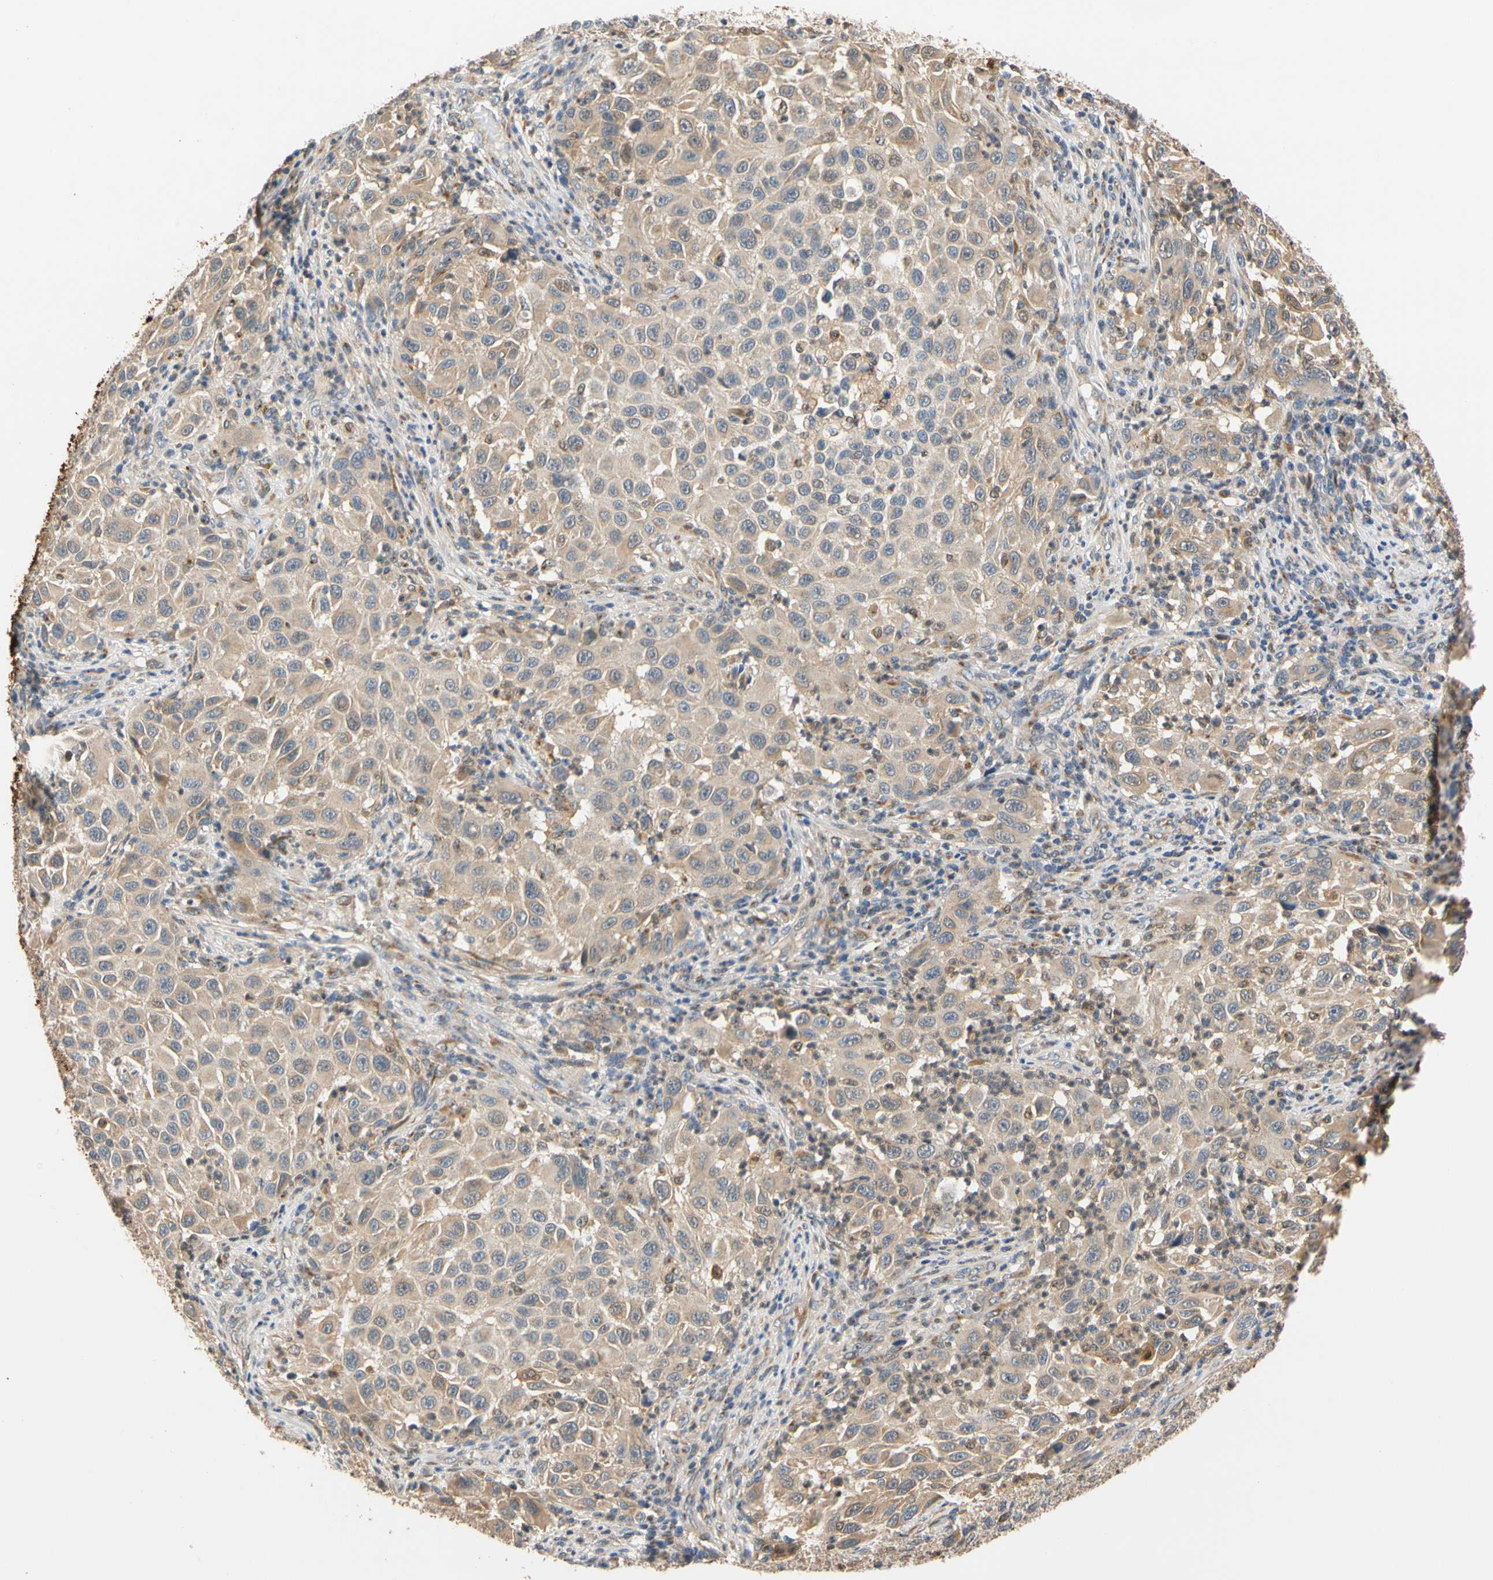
{"staining": {"intensity": "weak", "quantity": "25%-75%", "location": "cytoplasmic/membranous"}, "tissue": "melanoma", "cell_type": "Tumor cells", "image_type": "cancer", "snomed": [{"axis": "morphology", "description": "Malignant melanoma, Metastatic site"}, {"axis": "topography", "description": "Lymph node"}], "caption": "This micrograph demonstrates melanoma stained with immunohistochemistry (IHC) to label a protein in brown. The cytoplasmic/membranous of tumor cells show weak positivity for the protein. Nuclei are counter-stained blue.", "gene": "GPSM2", "patient": {"sex": "male", "age": 61}}